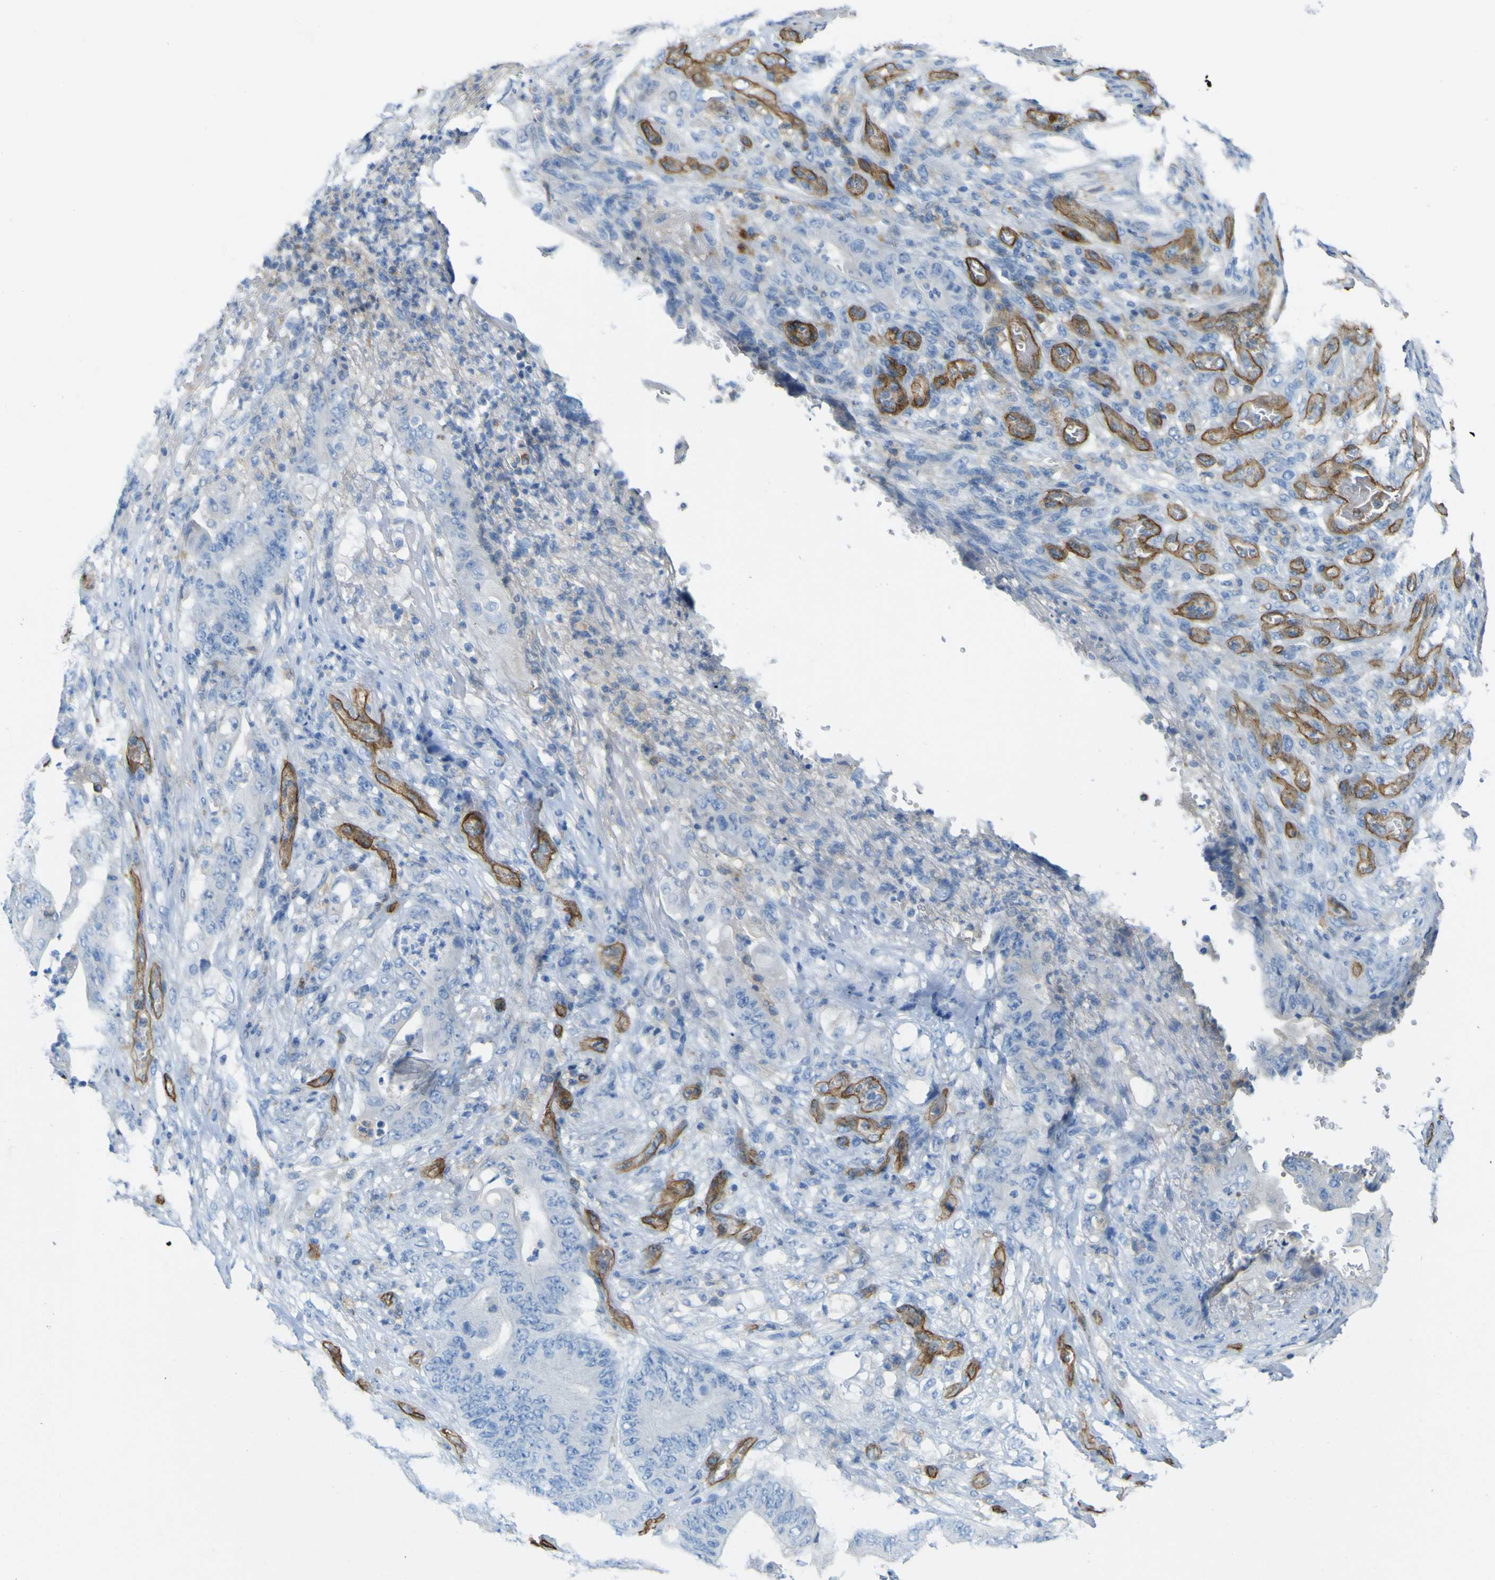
{"staining": {"intensity": "negative", "quantity": "none", "location": "none"}, "tissue": "stomach cancer", "cell_type": "Tumor cells", "image_type": "cancer", "snomed": [{"axis": "morphology", "description": "Adenocarcinoma, NOS"}, {"axis": "topography", "description": "Stomach"}], "caption": "A micrograph of stomach cancer stained for a protein shows no brown staining in tumor cells.", "gene": "CD93", "patient": {"sex": "female", "age": 73}}